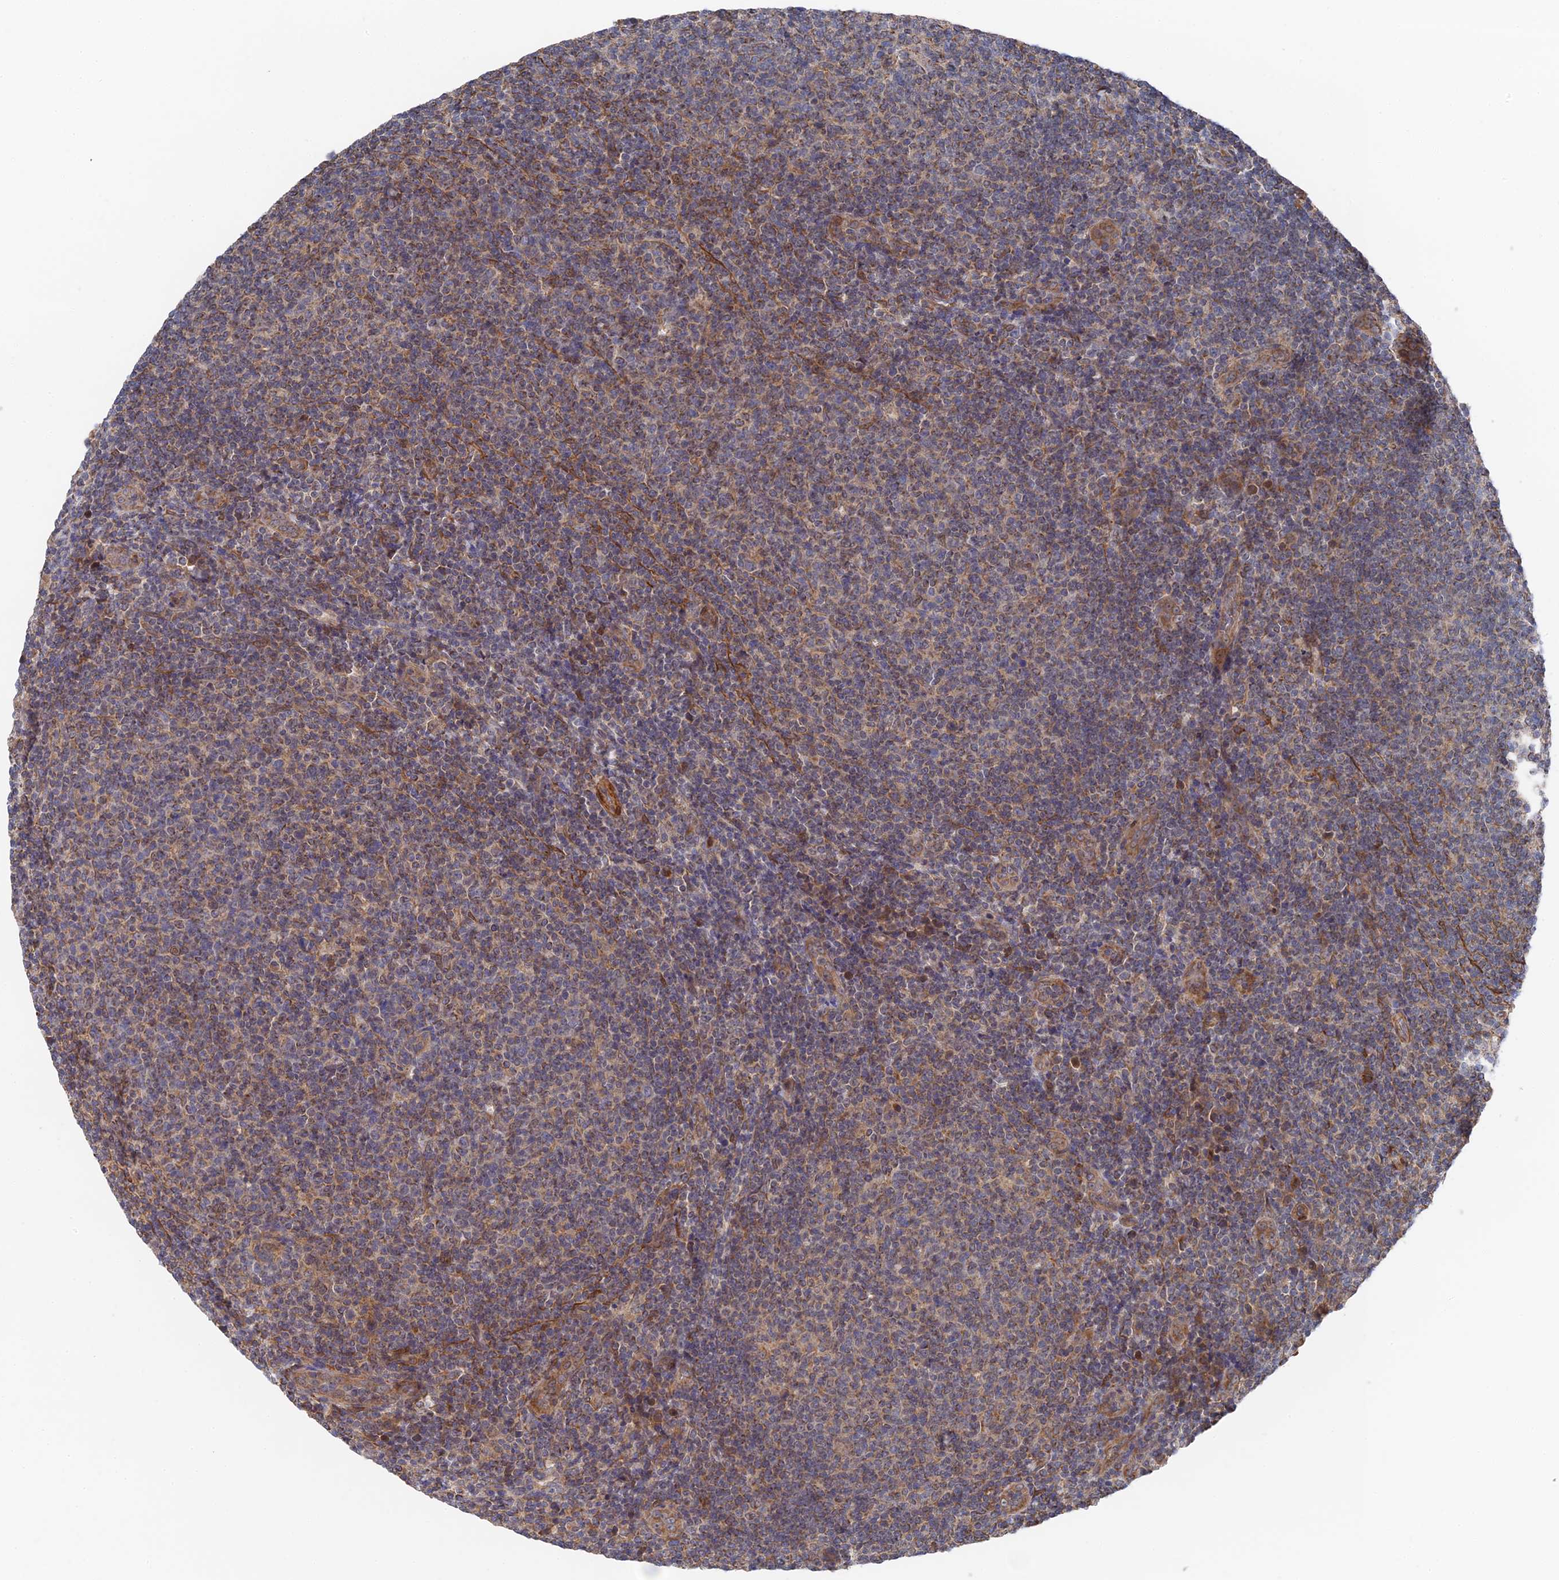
{"staining": {"intensity": "weak", "quantity": "25%-75%", "location": "cytoplasmic/membranous"}, "tissue": "lymphoma", "cell_type": "Tumor cells", "image_type": "cancer", "snomed": [{"axis": "morphology", "description": "Malignant lymphoma, non-Hodgkin's type, Low grade"}, {"axis": "topography", "description": "Lymph node"}], "caption": "Lymphoma stained for a protein exhibits weak cytoplasmic/membranous positivity in tumor cells. (DAB (3,3'-diaminobenzidine) IHC with brightfield microscopy, high magnification).", "gene": "ZNF320", "patient": {"sex": "male", "age": 66}}